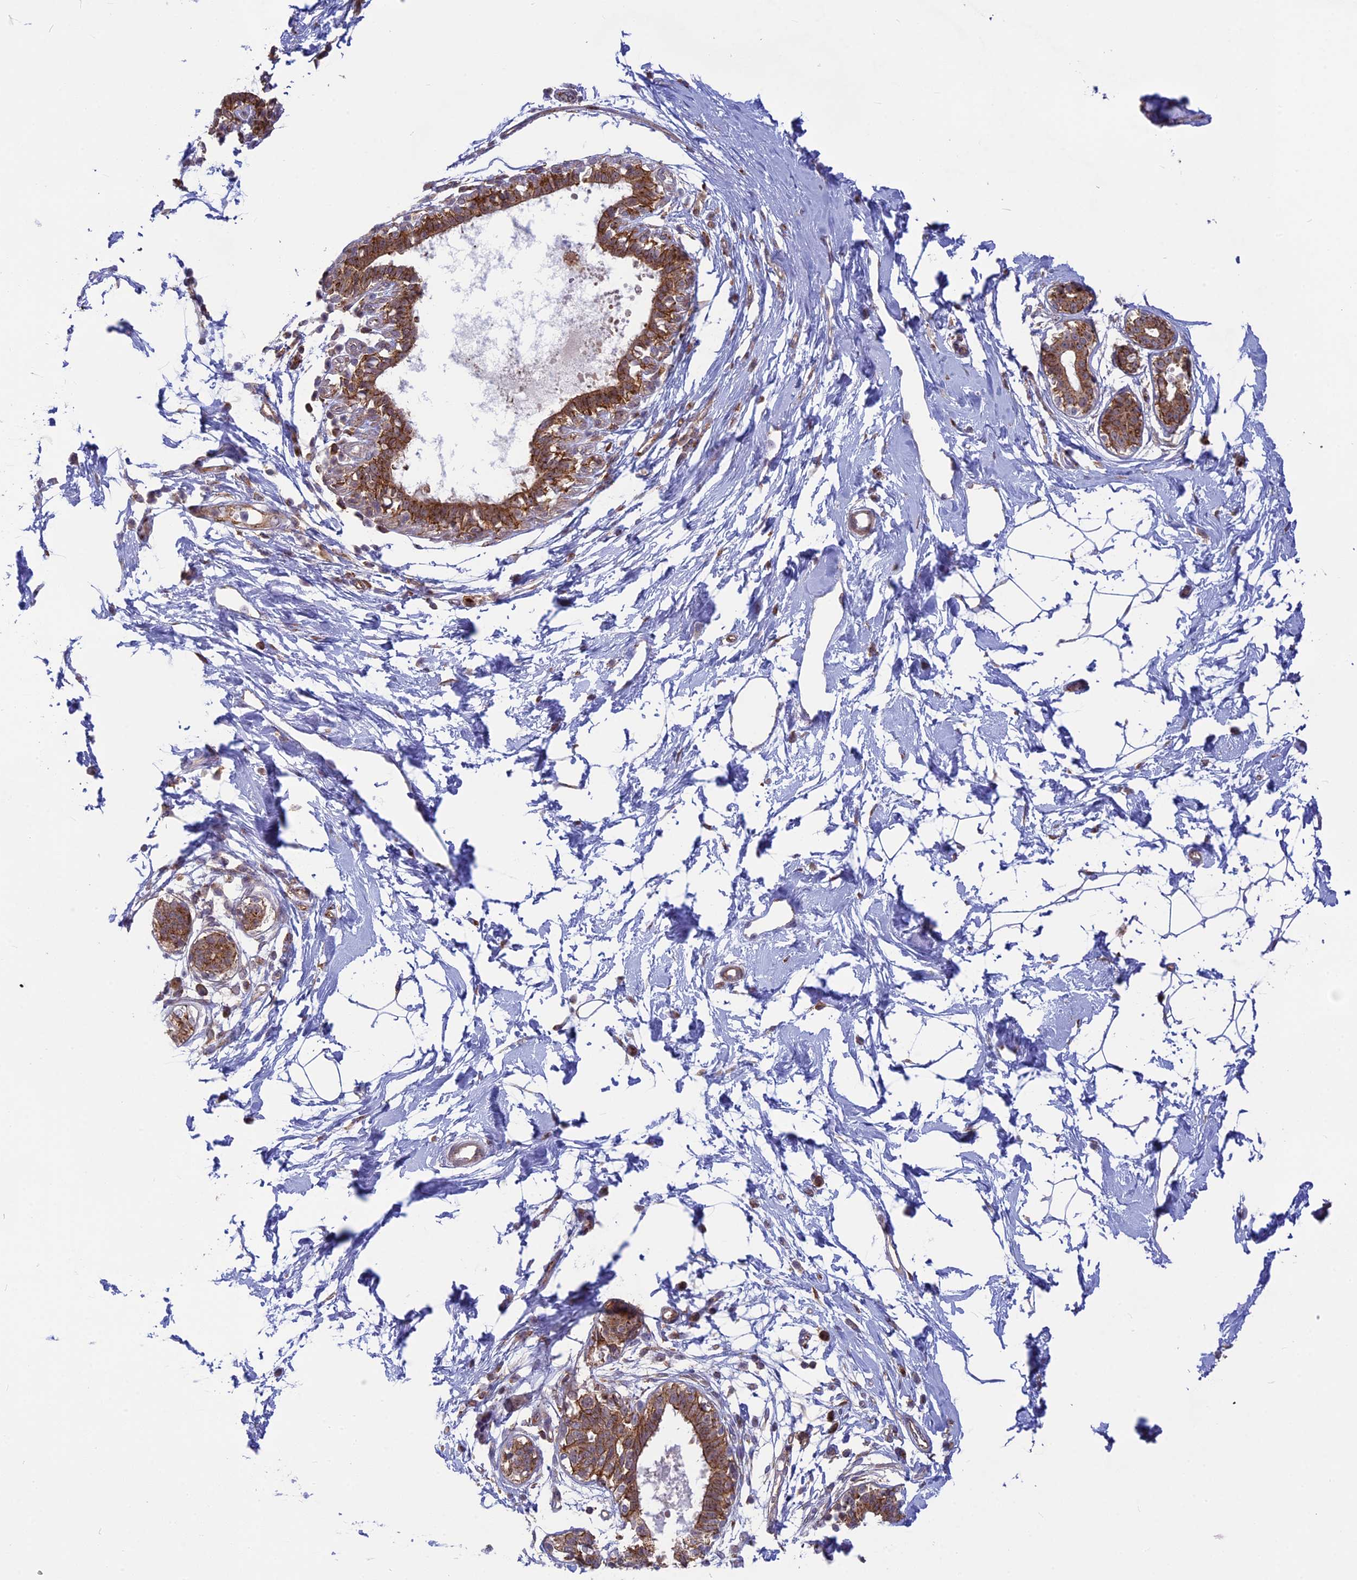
{"staining": {"intensity": "negative", "quantity": "none", "location": "none"}, "tissue": "breast", "cell_type": "Adipocytes", "image_type": "normal", "snomed": [{"axis": "morphology", "description": "Normal tissue, NOS"}, {"axis": "topography", "description": "Breast"}], "caption": "Adipocytes show no significant positivity in benign breast. The staining was performed using DAB (3,3'-diaminobenzidine) to visualize the protein expression in brown, while the nuclei were stained in blue with hematoxylin (Magnification: 20x).", "gene": "CLINT1", "patient": {"sex": "female", "age": 45}}